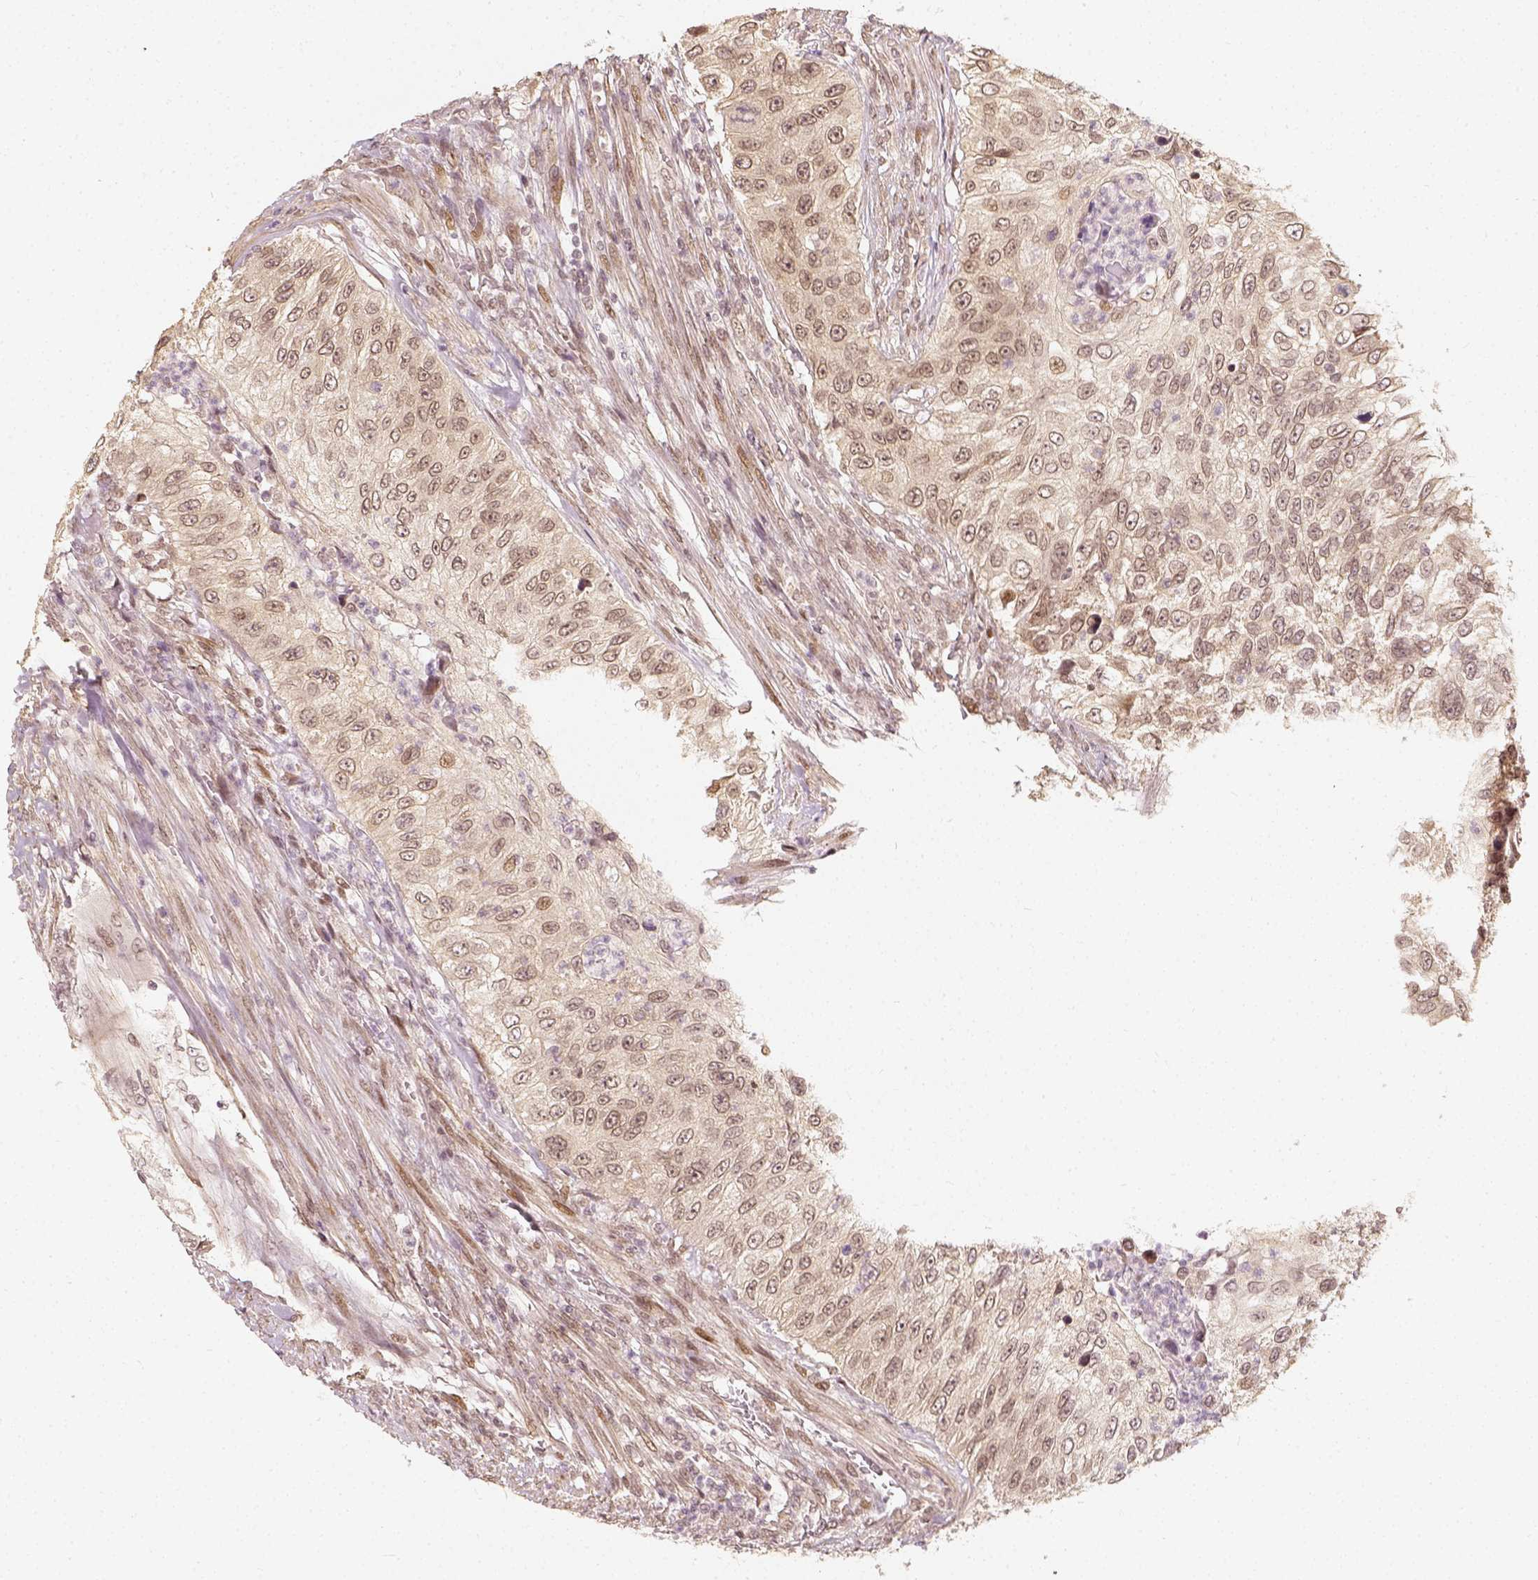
{"staining": {"intensity": "weak", "quantity": "25%-75%", "location": "nuclear"}, "tissue": "urothelial cancer", "cell_type": "Tumor cells", "image_type": "cancer", "snomed": [{"axis": "morphology", "description": "Urothelial carcinoma, High grade"}, {"axis": "topography", "description": "Urinary bladder"}], "caption": "Protein analysis of high-grade urothelial carcinoma tissue shows weak nuclear staining in about 25%-75% of tumor cells.", "gene": "ZMAT3", "patient": {"sex": "female", "age": 60}}